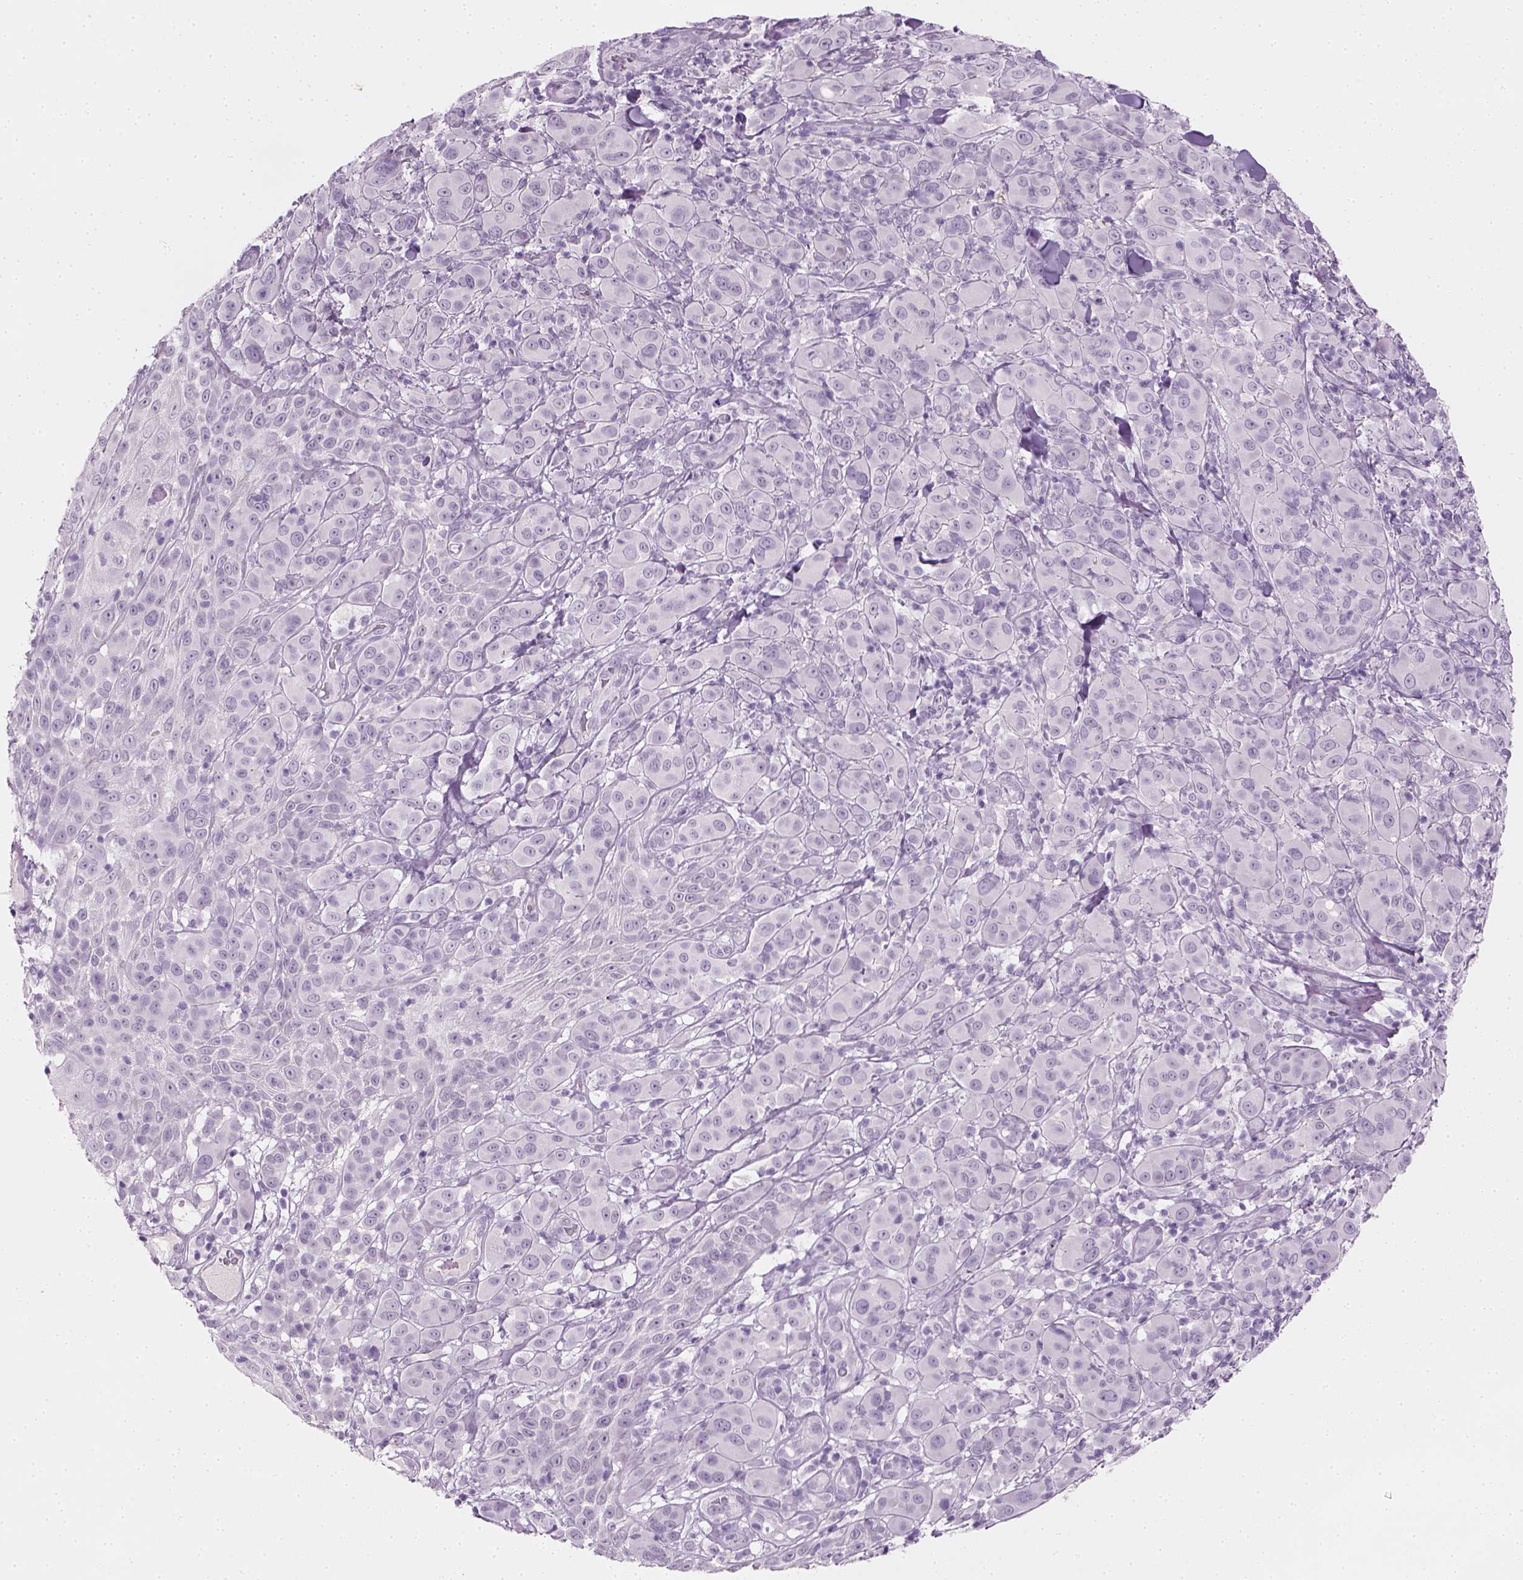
{"staining": {"intensity": "negative", "quantity": "none", "location": "none"}, "tissue": "melanoma", "cell_type": "Tumor cells", "image_type": "cancer", "snomed": [{"axis": "morphology", "description": "Malignant melanoma, NOS"}, {"axis": "topography", "description": "Skin"}], "caption": "Image shows no significant protein staining in tumor cells of melanoma.", "gene": "TH", "patient": {"sex": "female", "age": 87}}